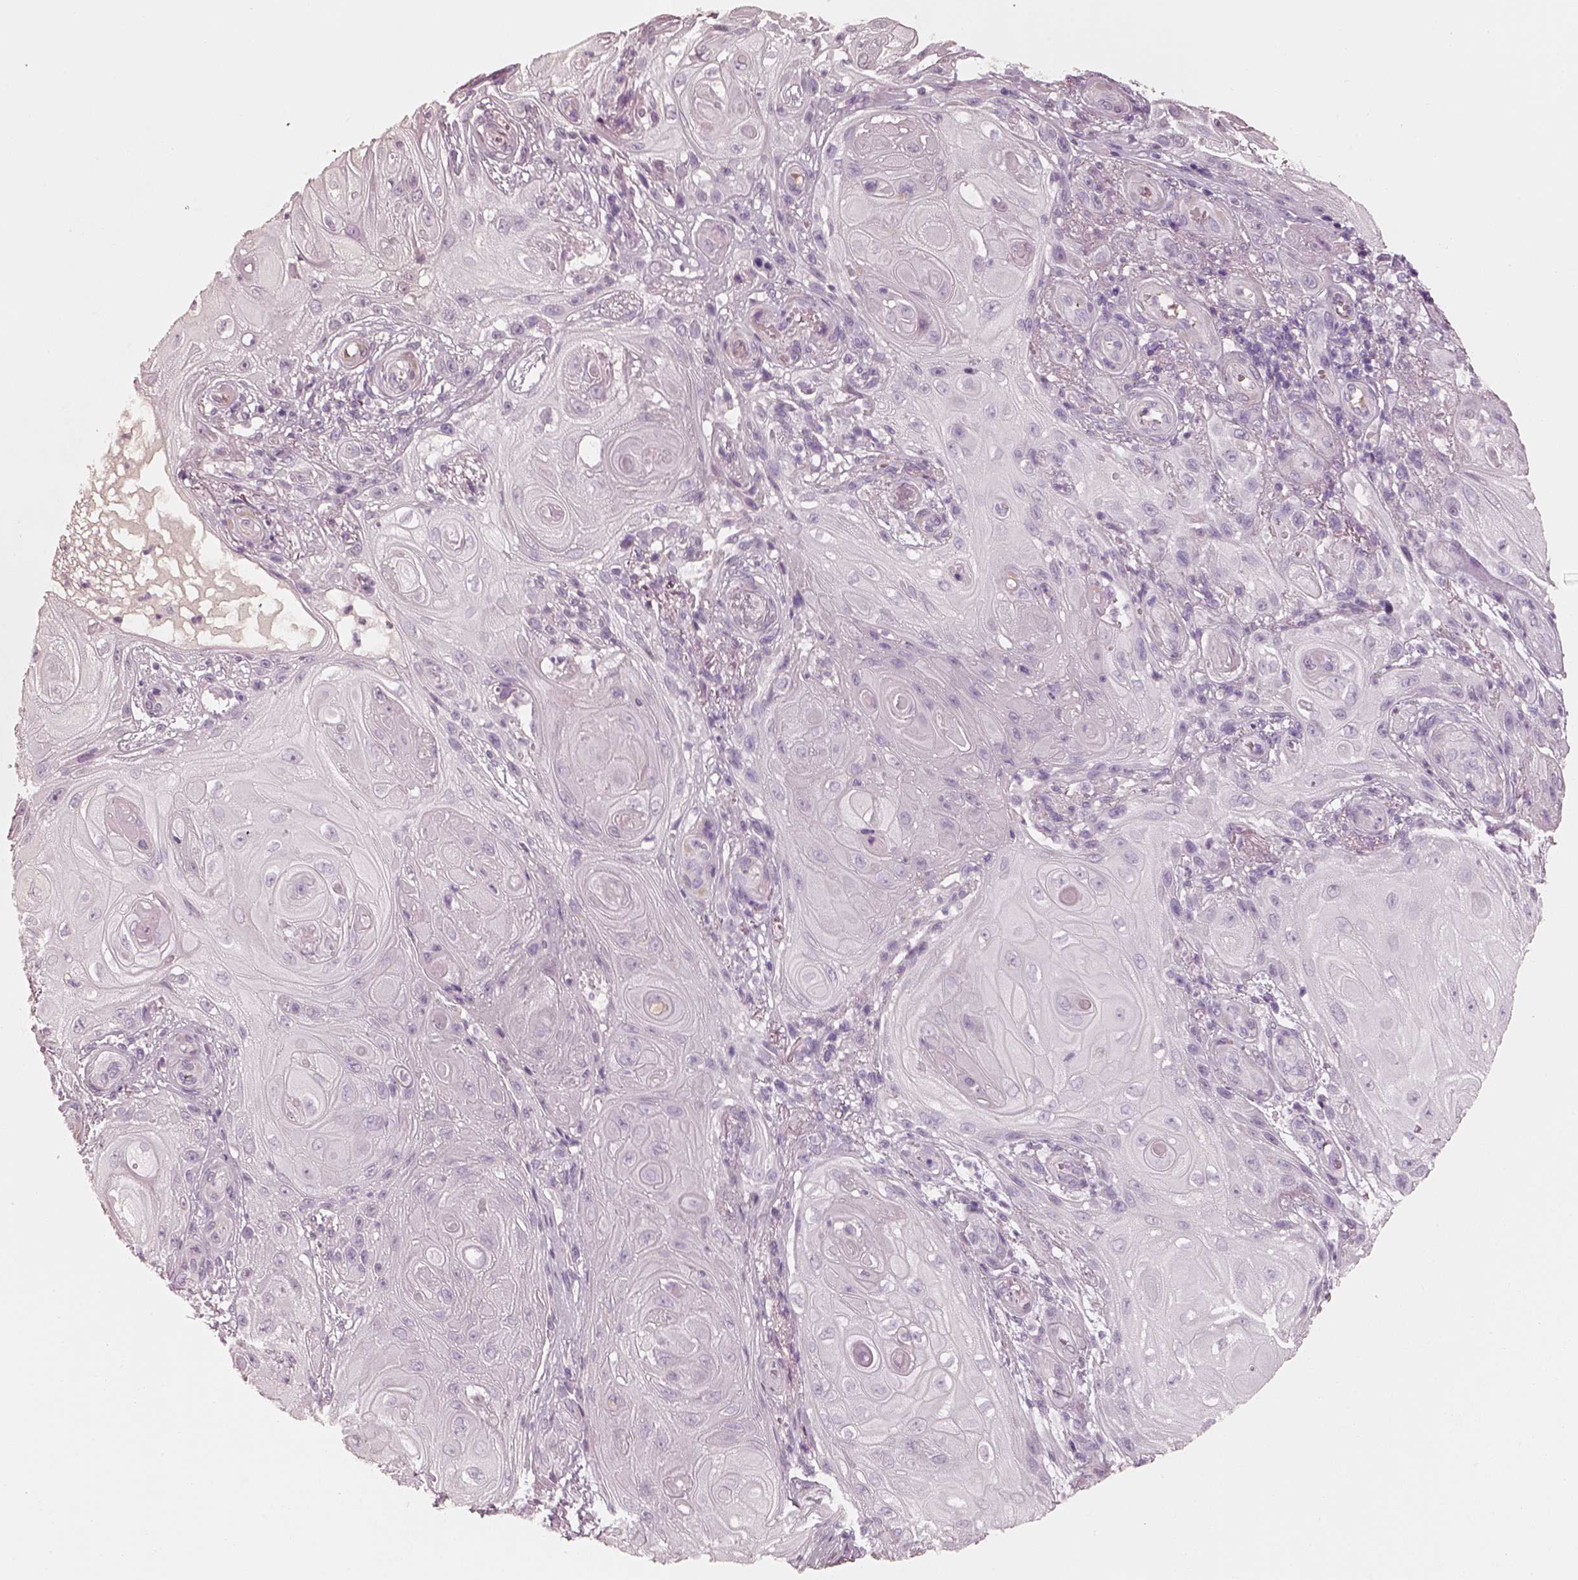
{"staining": {"intensity": "negative", "quantity": "none", "location": "none"}, "tissue": "skin cancer", "cell_type": "Tumor cells", "image_type": "cancer", "snomed": [{"axis": "morphology", "description": "Squamous cell carcinoma, NOS"}, {"axis": "topography", "description": "Skin"}], "caption": "IHC photomicrograph of skin squamous cell carcinoma stained for a protein (brown), which displays no expression in tumor cells. (Stains: DAB immunohistochemistry (IHC) with hematoxylin counter stain, Microscopy: brightfield microscopy at high magnification).", "gene": "RS1", "patient": {"sex": "male", "age": 62}}